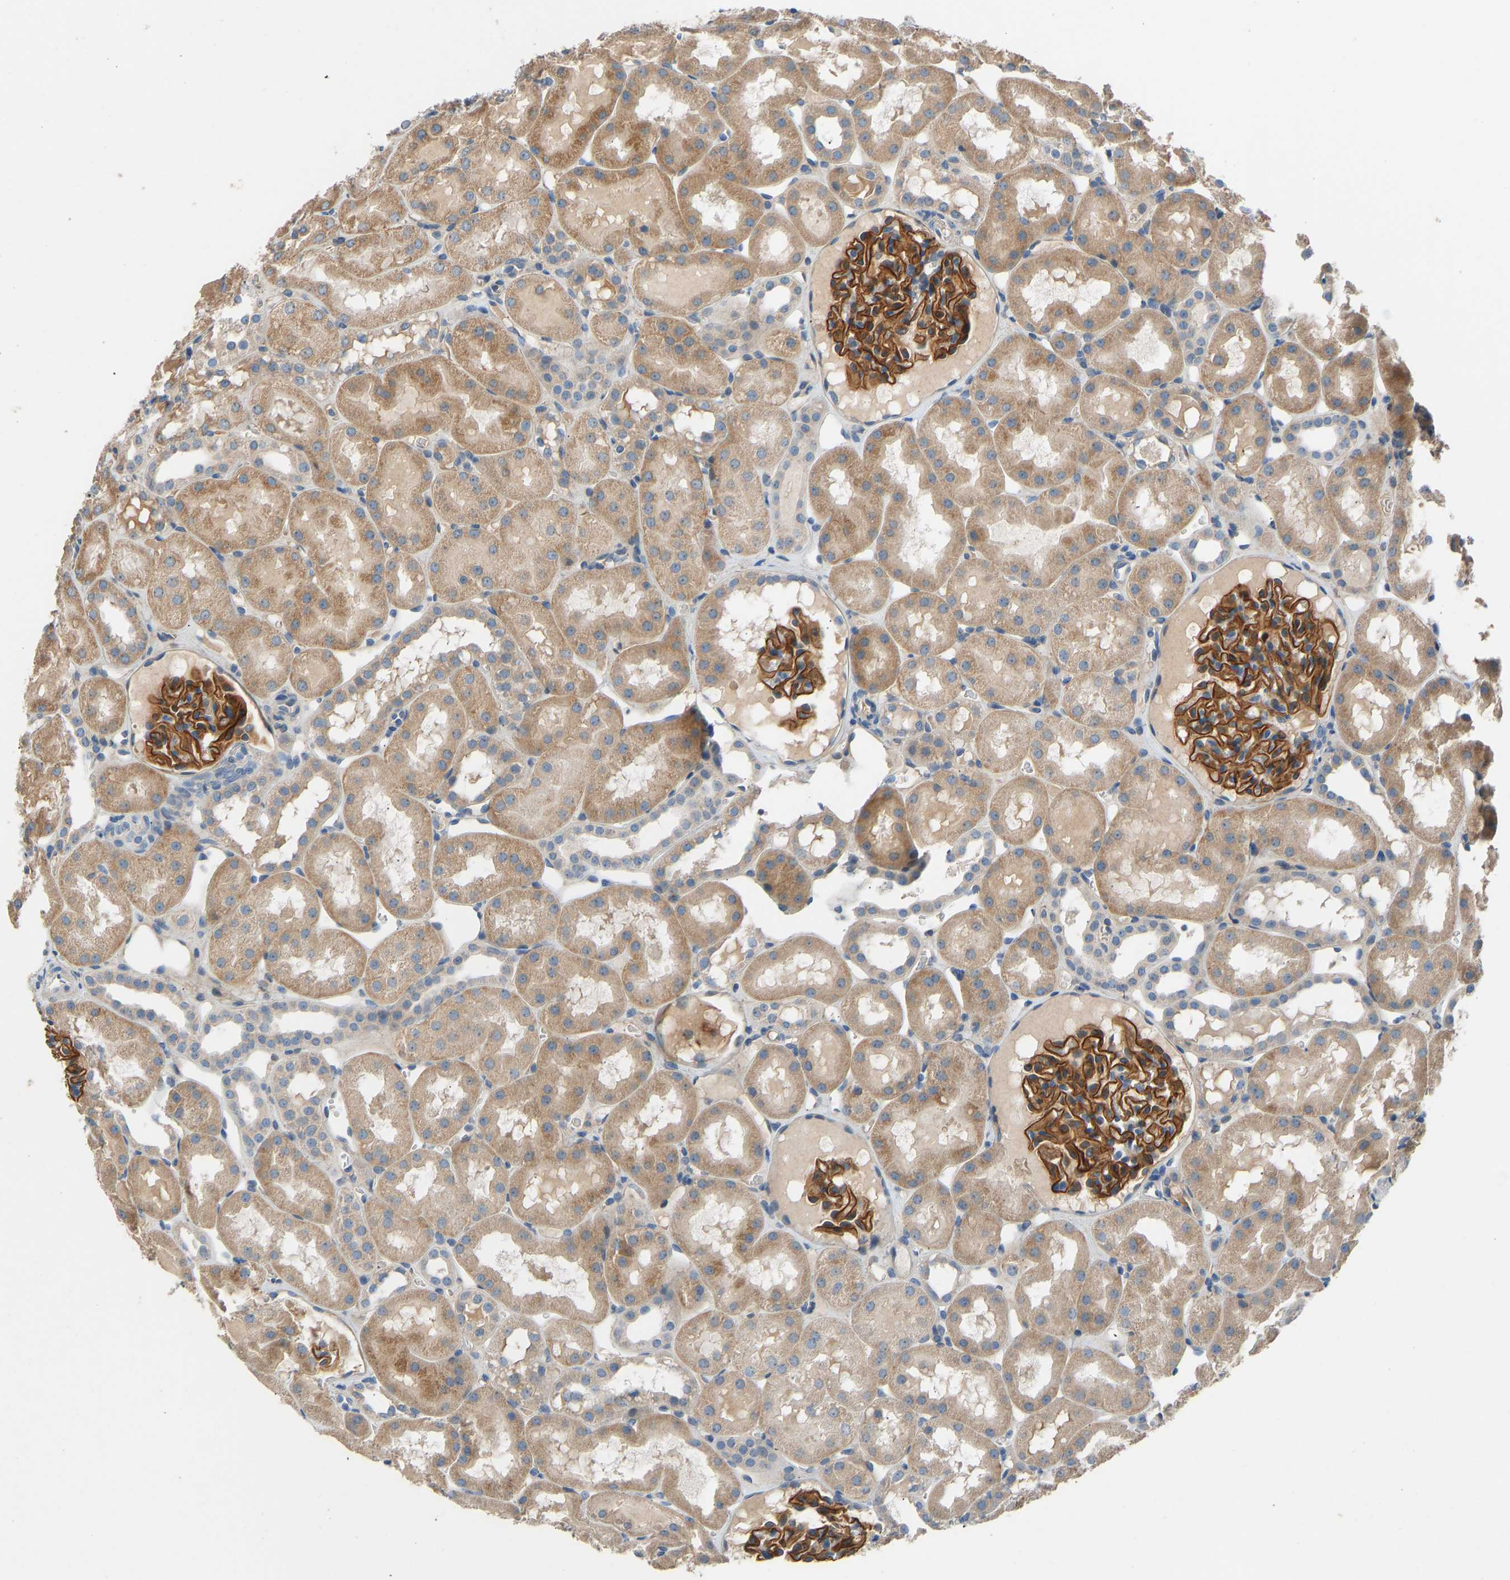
{"staining": {"intensity": "strong", "quantity": ">75%", "location": "cytoplasmic/membranous"}, "tissue": "kidney", "cell_type": "Cells in glomeruli", "image_type": "normal", "snomed": [{"axis": "morphology", "description": "Normal tissue, NOS"}, {"axis": "topography", "description": "Kidney"}, {"axis": "topography", "description": "Urinary bladder"}], "caption": "This micrograph reveals IHC staining of normal kidney, with high strong cytoplasmic/membranous staining in approximately >75% of cells in glomeruli.", "gene": "TGFBR3", "patient": {"sex": "male", "age": 16}}